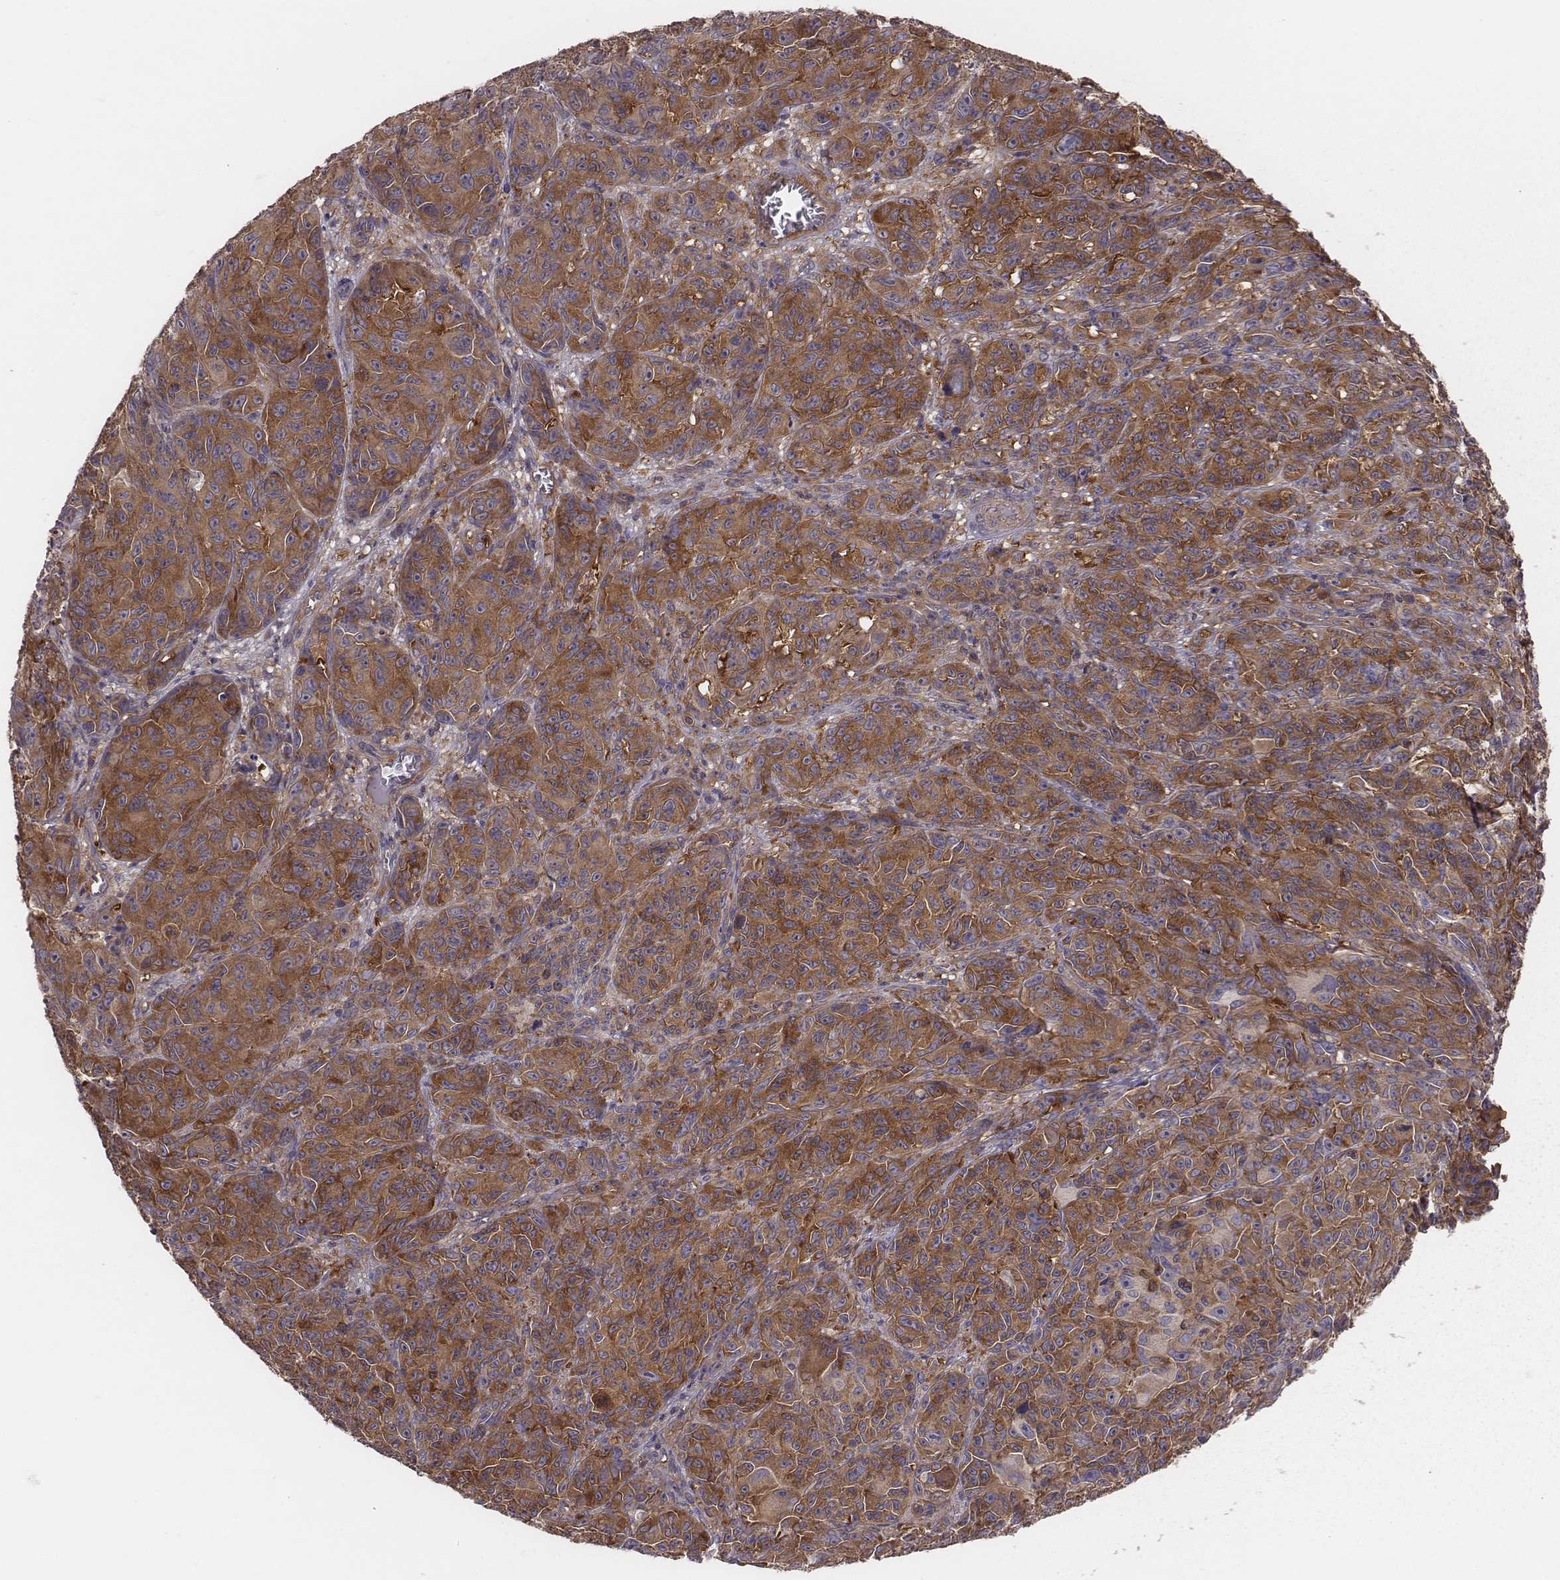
{"staining": {"intensity": "strong", "quantity": ">75%", "location": "cytoplasmic/membranous"}, "tissue": "melanoma", "cell_type": "Tumor cells", "image_type": "cancer", "snomed": [{"axis": "morphology", "description": "Malignant melanoma, NOS"}, {"axis": "topography", "description": "Vulva, labia, clitoris and Bartholin´s gland, NO"}], "caption": "The image exhibits a brown stain indicating the presence of a protein in the cytoplasmic/membranous of tumor cells in melanoma. (DAB (3,3'-diaminobenzidine) IHC with brightfield microscopy, high magnification).", "gene": "CAD", "patient": {"sex": "female", "age": 75}}